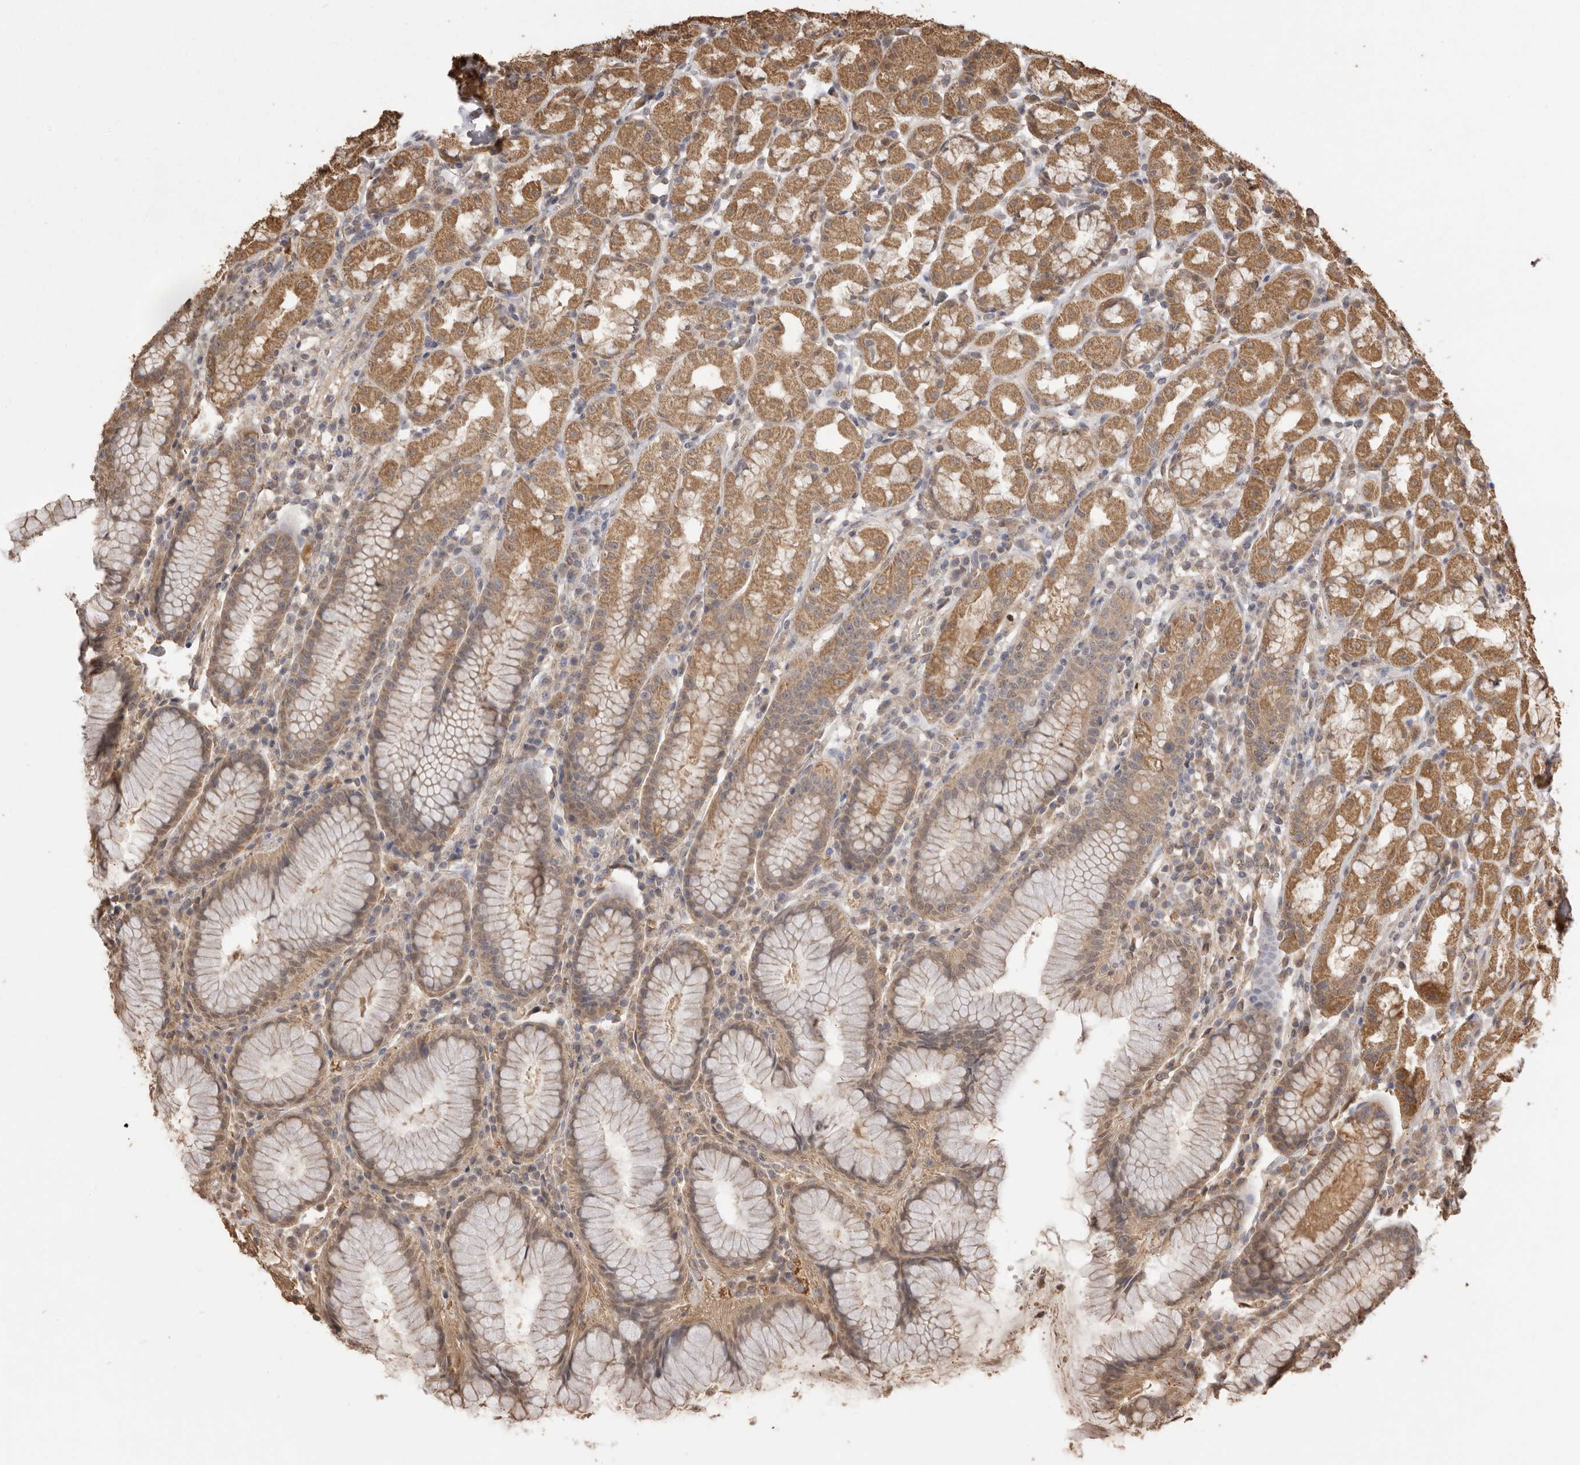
{"staining": {"intensity": "moderate", "quantity": ">75%", "location": "cytoplasmic/membranous,nuclear"}, "tissue": "stomach", "cell_type": "Glandular cells", "image_type": "normal", "snomed": [{"axis": "morphology", "description": "Normal tissue, NOS"}, {"axis": "topography", "description": "Stomach, lower"}], "caption": "A histopathology image of stomach stained for a protein exhibits moderate cytoplasmic/membranous,nuclear brown staining in glandular cells. The staining was performed using DAB, with brown indicating positive protein expression. Nuclei are stained blue with hematoxylin.", "gene": "JAG2", "patient": {"sex": "female", "age": 56}}